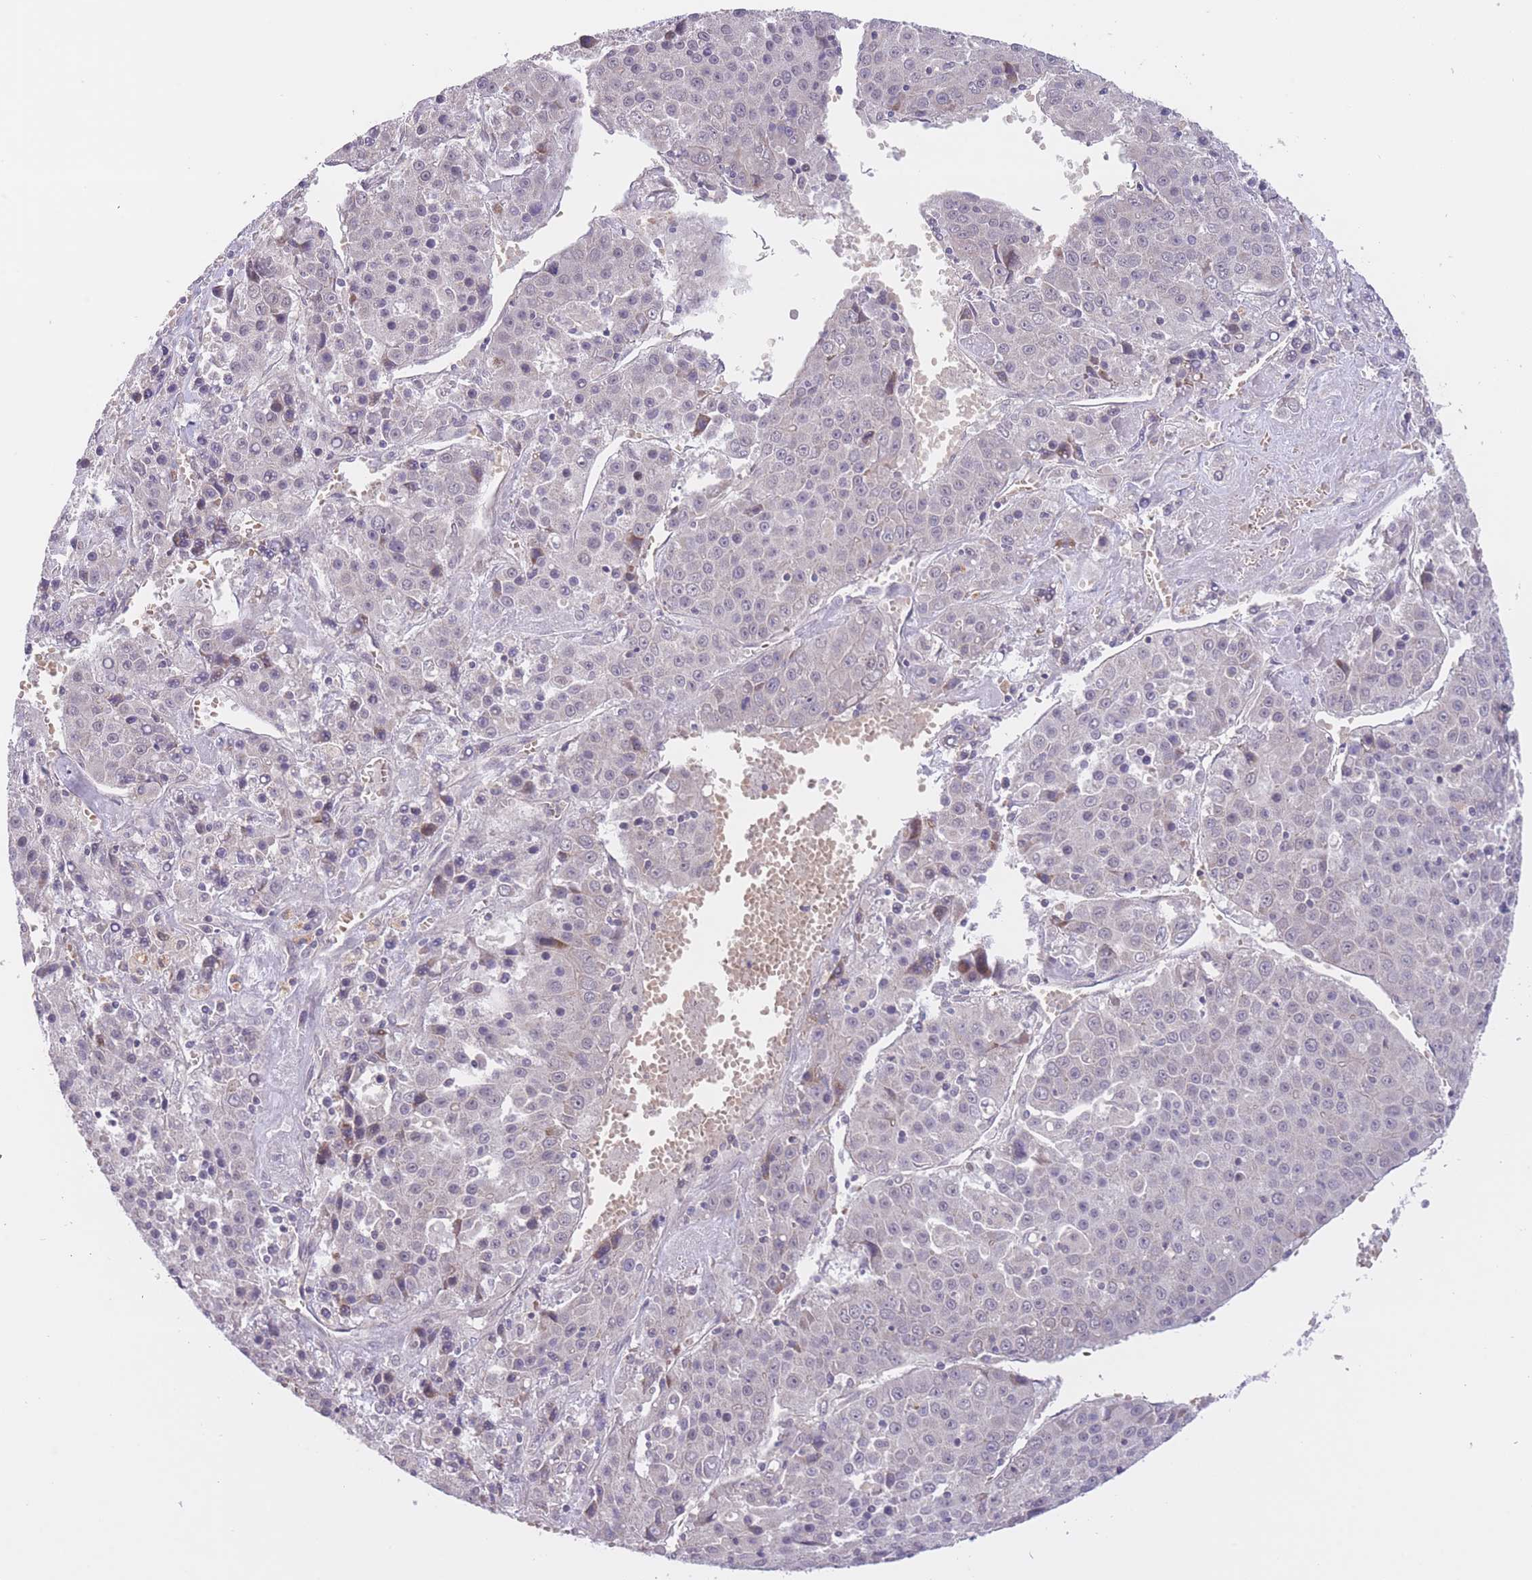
{"staining": {"intensity": "negative", "quantity": "none", "location": "none"}, "tissue": "liver cancer", "cell_type": "Tumor cells", "image_type": "cancer", "snomed": [{"axis": "morphology", "description": "Carcinoma, Hepatocellular, NOS"}, {"axis": "topography", "description": "Liver"}], "caption": "This is an immunohistochemistry (IHC) photomicrograph of liver cancer. There is no staining in tumor cells.", "gene": "FUT5", "patient": {"sex": "female", "age": 53}}